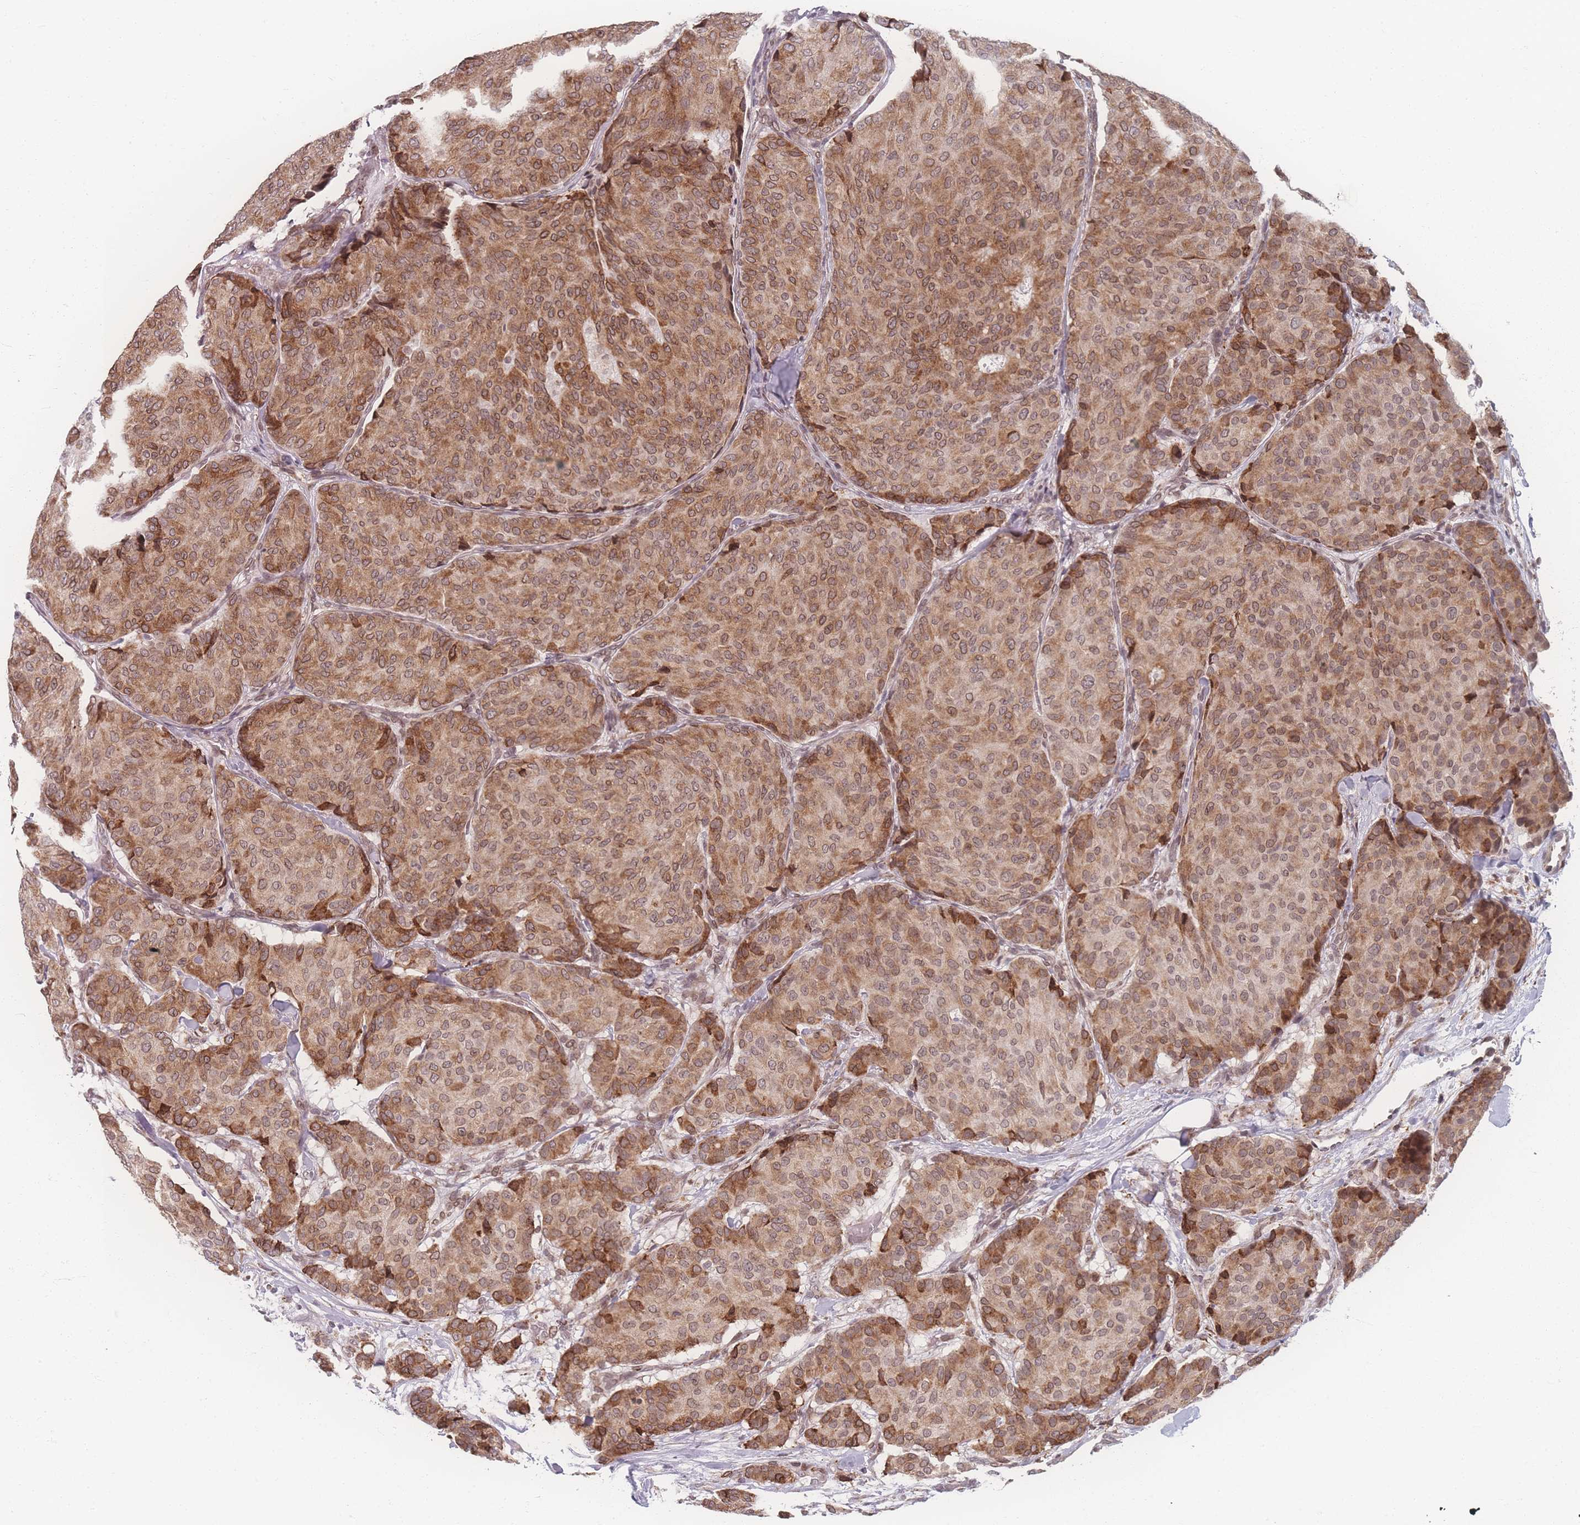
{"staining": {"intensity": "moderate", "quantity": ">75%", "location": "cytoplasmic/membranous,nuclear"}, "tissue": "breast cancer", "cell_type": "Tumor cells", "image_type": "cancer", "snomed": [{"axis": "morphology", "description": "Duct carcinoma"}, {"axis": "topography", "description": "Breast"}], "caption": "Infiltrating ductal carcinoma (breast) stained with a protein marker exhibits moderate staining in tumor cells.", "gene": "ZC3H13", "patient": {"sex": "female", "age": 75}}